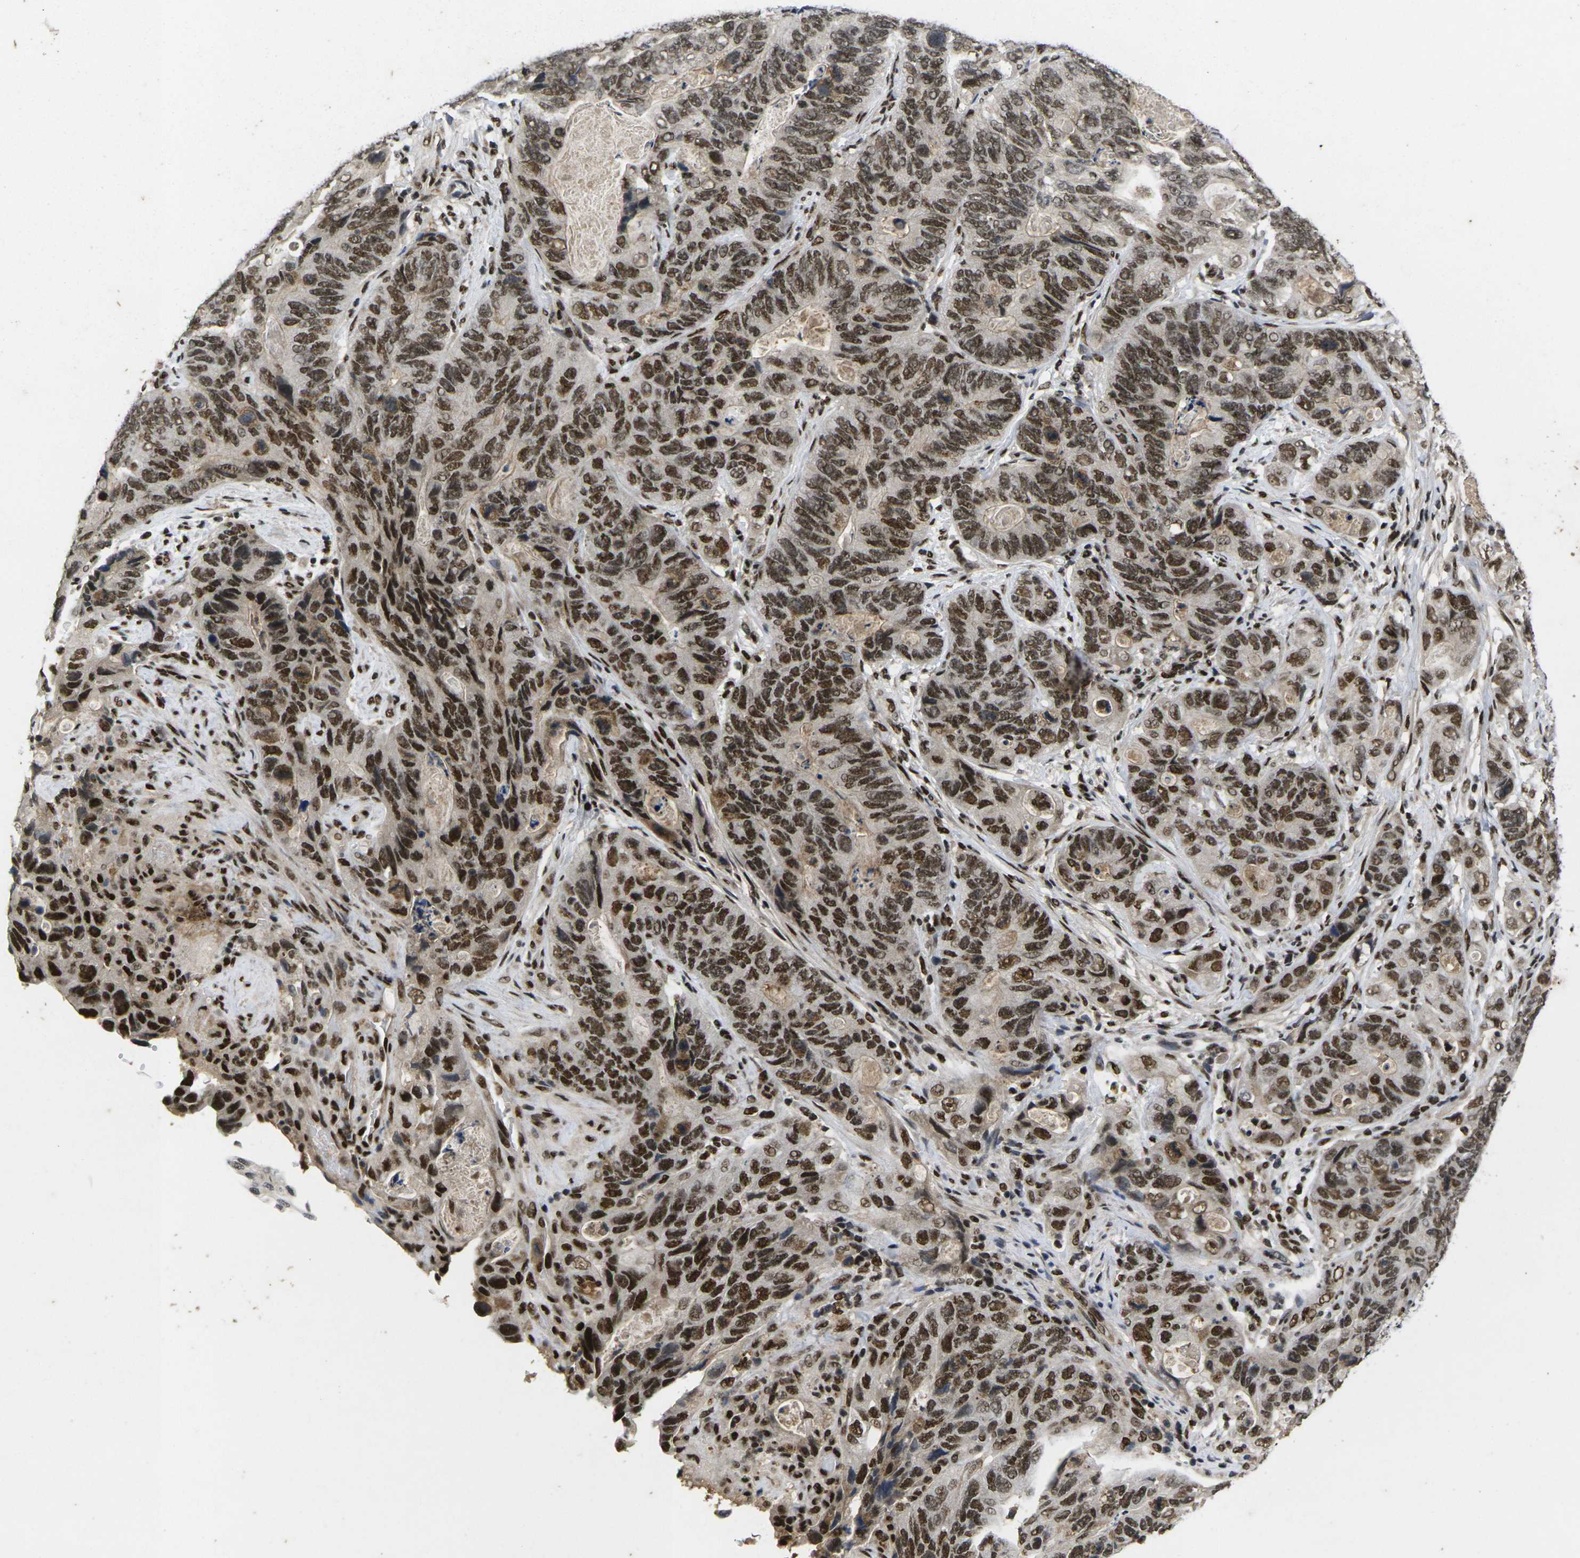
{"staining": {"intensity": "strong", "quantity": ">75%", "location": "nuclear"}, "tissue": "stomach cancer", "cell_type": "Tumor cells", "image_type": "cancer", "snomed": [{"axis": "morphology", "description": "Adenocarcinoma, NOS"}, {"axis": "topography", "description": "Stomach"}], "caption": "Immunohistochemistry (IHC) (DAB (3,3'-diaminobenzidine)) staining of human stomach cancer (adenocarcinoma) shows strong nuclear protein positivity in about >75% of tumor cells.", "gene": "GTF2E1", "patient": {"sex": "female", "age": 89}}